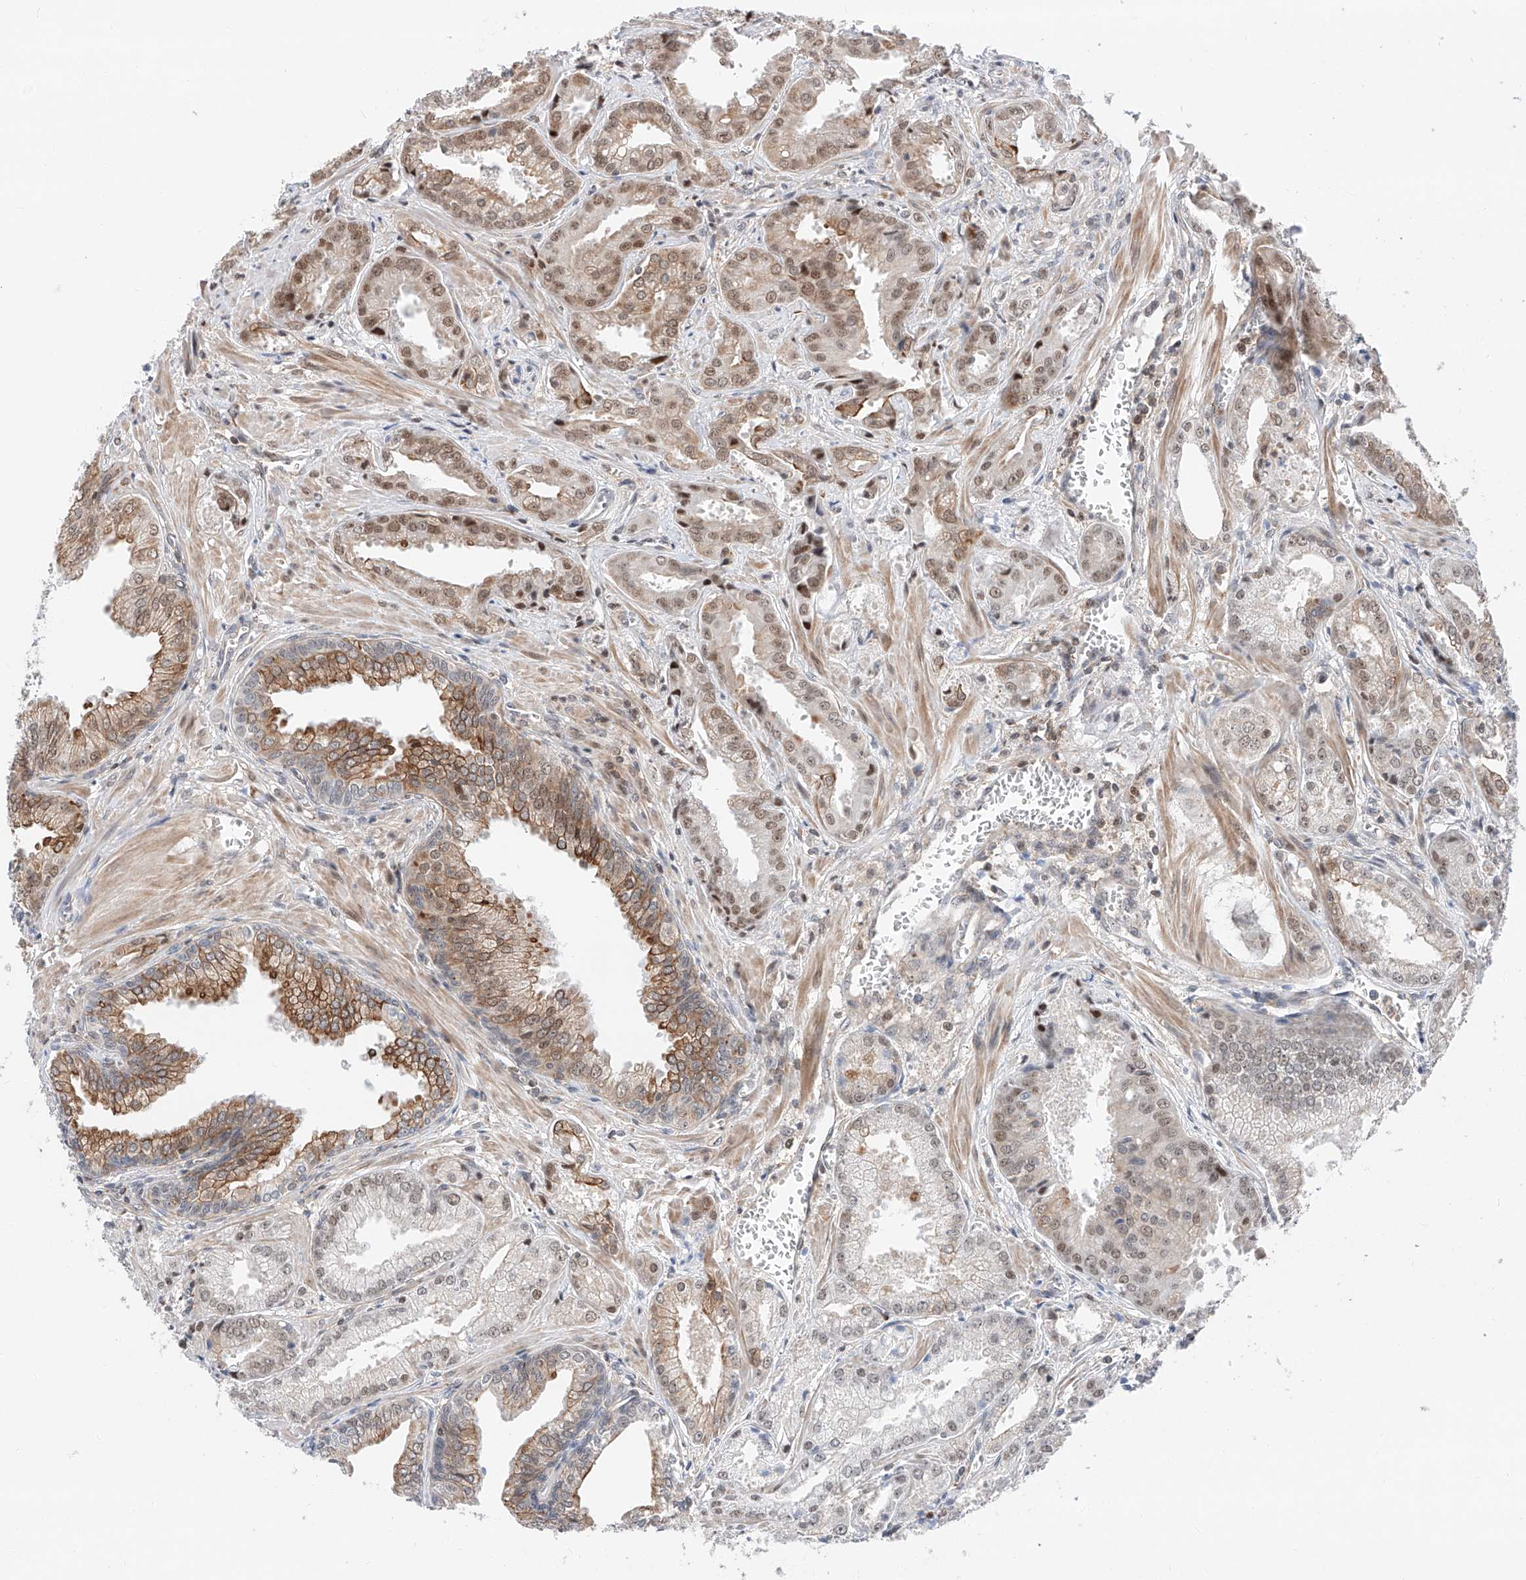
{"staining": {"intensity": "moderate", "quantity": "<25%", "location": "nuclear"}, "tissue": "prostate cancer", "cell_type": "Tumor cells", "image_type": "cancer", "snomed": [{"axis": "morphology", "description": "Adenocarcinoma, Low grade"}, {"axis": "topography", "description": "Prostate"}], "caption": "Protein staining of adenocarcinoma (low-grade) (prostate) tissue shows moderate nuclear expression in approximately <25% of tumor cells. The protein of interest is stained brown, and the nuclei are stained in blue (DAB IHC with brightfield microscopy, high magnification).", "gene": "SNRNP200", "patient": {"sex": "male", "age": 67}}